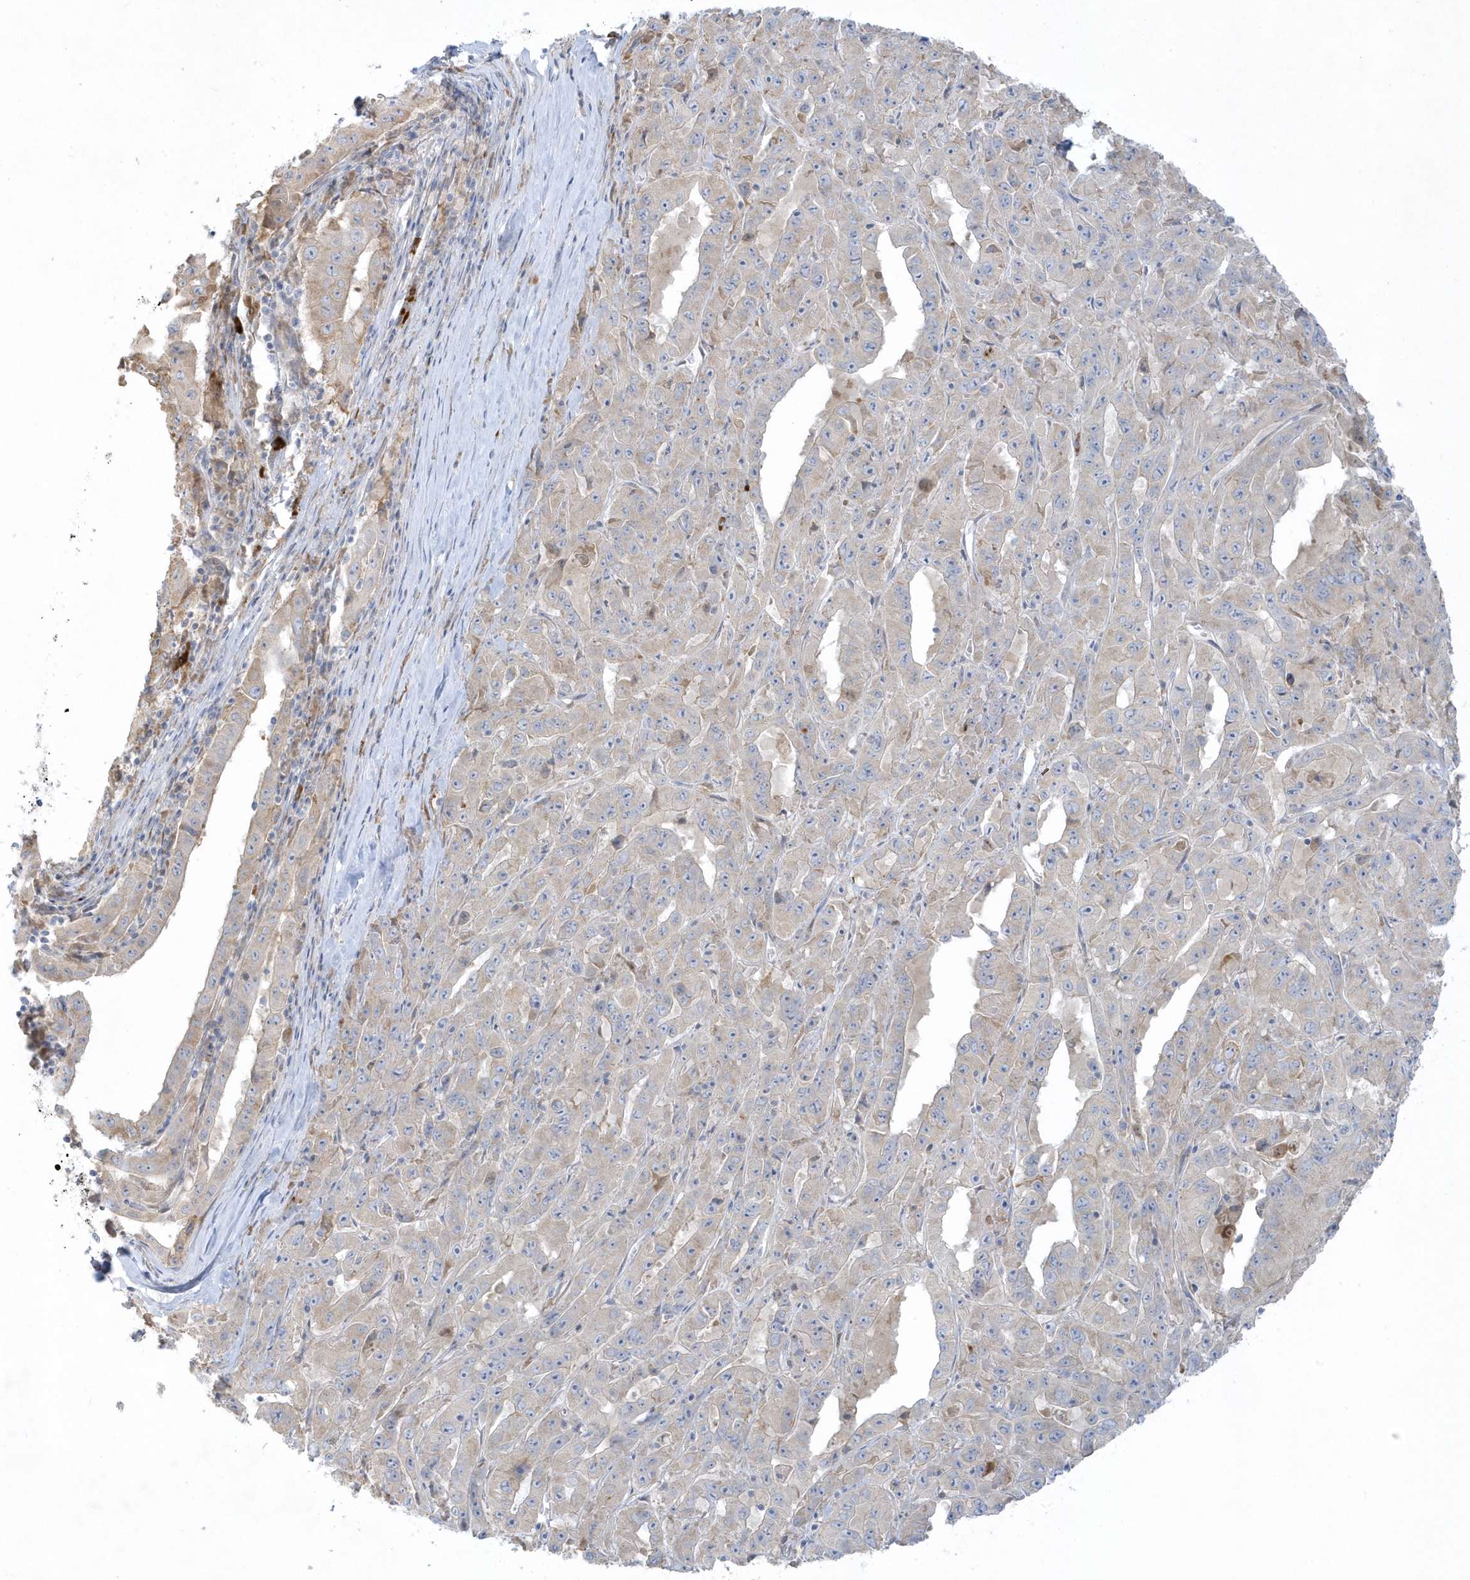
{"staining": {"intensity": "weak", "quantity": "<25%", "location": "cytoplasmic/membranous"}, "tissue": "pancreatic cancer", "cell_type": "Tumor cells", "image_type": "cancer", "snomed": [{"axis": "morphology", "description": "Adenocarcinoma, NOS"}, {"axis": "topography", "description": "Pancreas"}], "caption": "This micrograph is of adenocarcinoma (pancreatic) stained with immunohistochemistry (IHC) to label a protein in brown with the nuclei are counter-stained blue. There is no expression in tumor cells. The staining was performed using DAB to visualize the protein expression in brown, while the nuclei were stained in blue with hematoxylin (Magnification: 20x).", "gene": "THADA", "patient": {"sex": "male", "age": 63}}